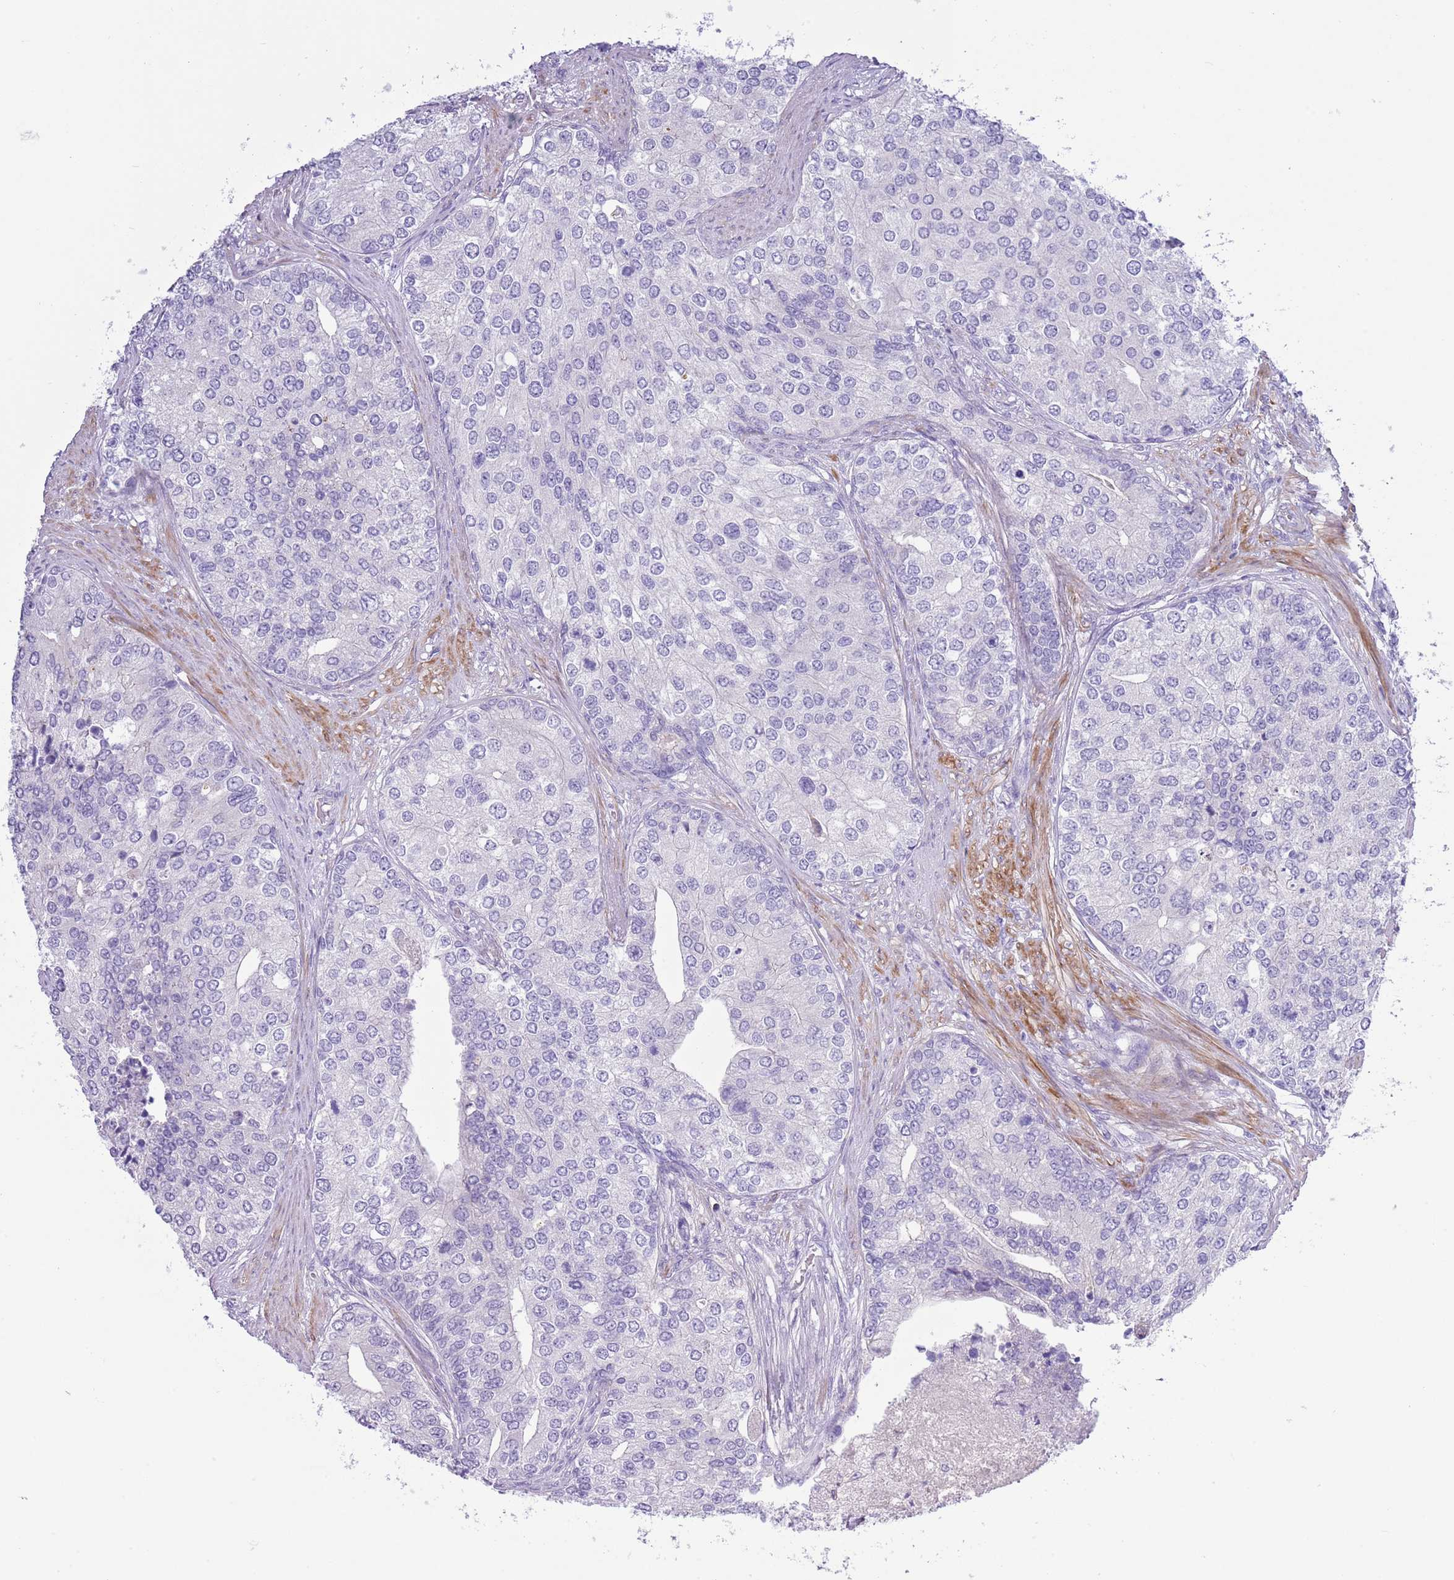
{"staining": {"intensity": "negative", "quantity": "none", "location": "none"}, "tissue": "prostate cancer", "cell_type": "Tumor cells", "image_type": "cancer", "snomed": [{"axis": "morphology", "description": "Adenocarcinoma, High grade"}, {"axis": "topography", "description": "Prostate"}], "caption": "Immunohistochemistry (IHC) image of human prostate cancer (high-grade adenocarcinoma) stained for a protein (brown), which reveals no positivity in tumor cells.", "gene": "OR6M1", "patient": {"sex": "male", "age": 62}}